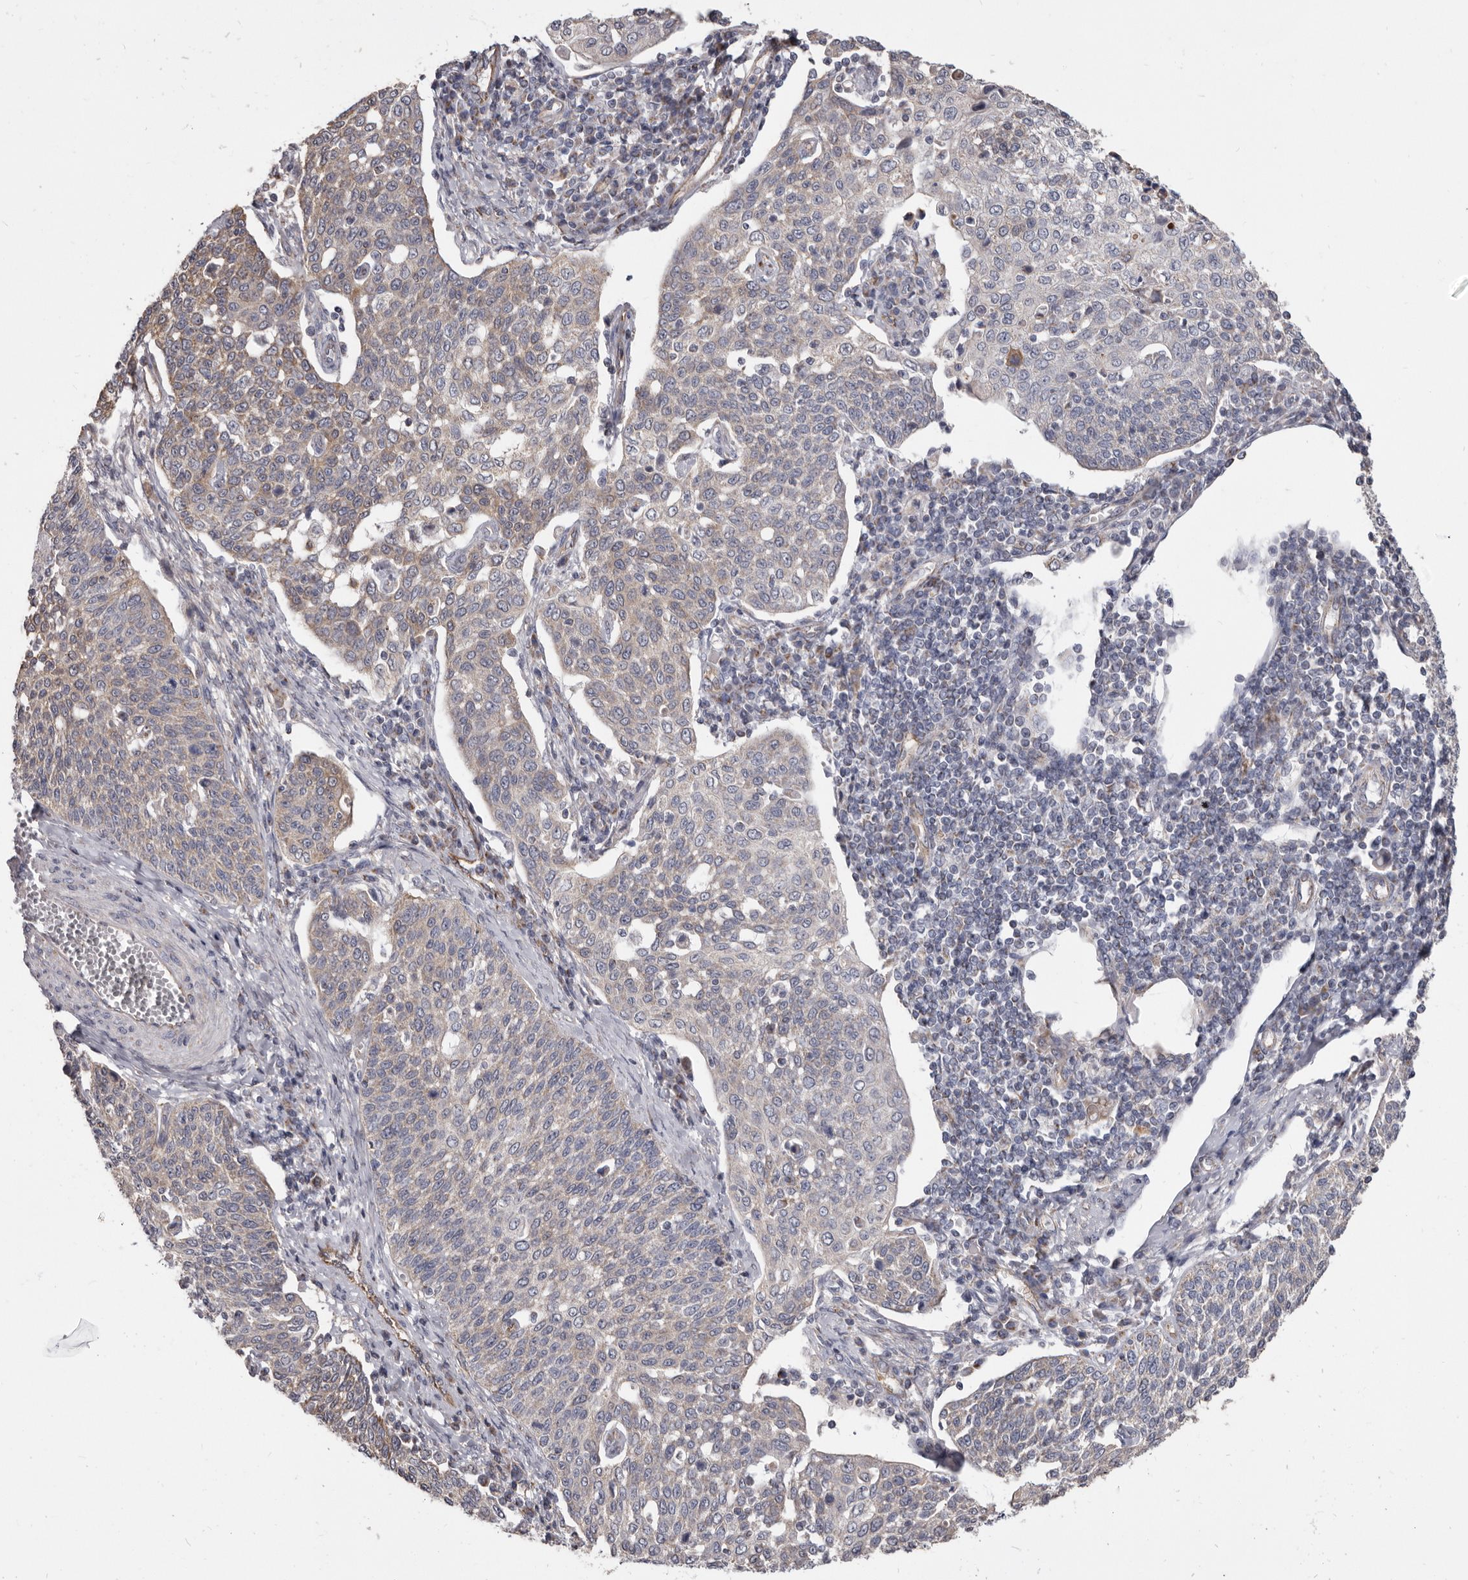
{"staining": {"intensity": "weak", "quantity": "<25%", "location": "cytoplasmic/membranous"}, "tissue": "cervical cancer", "cell_type": "Tumor cells", "image_type": "cancer", "snomed": [{"axis": "morphology", "description": "Squamous cell carcinoma, NOS"}, {"axis": "topography", "description": "Cervix"}], "caption": "Tumor cells show no significant protein expression in cervical cancer (squamous cell carcinoma).", "gene": "FMO2", "patient": {"sex": "female", "age": 34}}